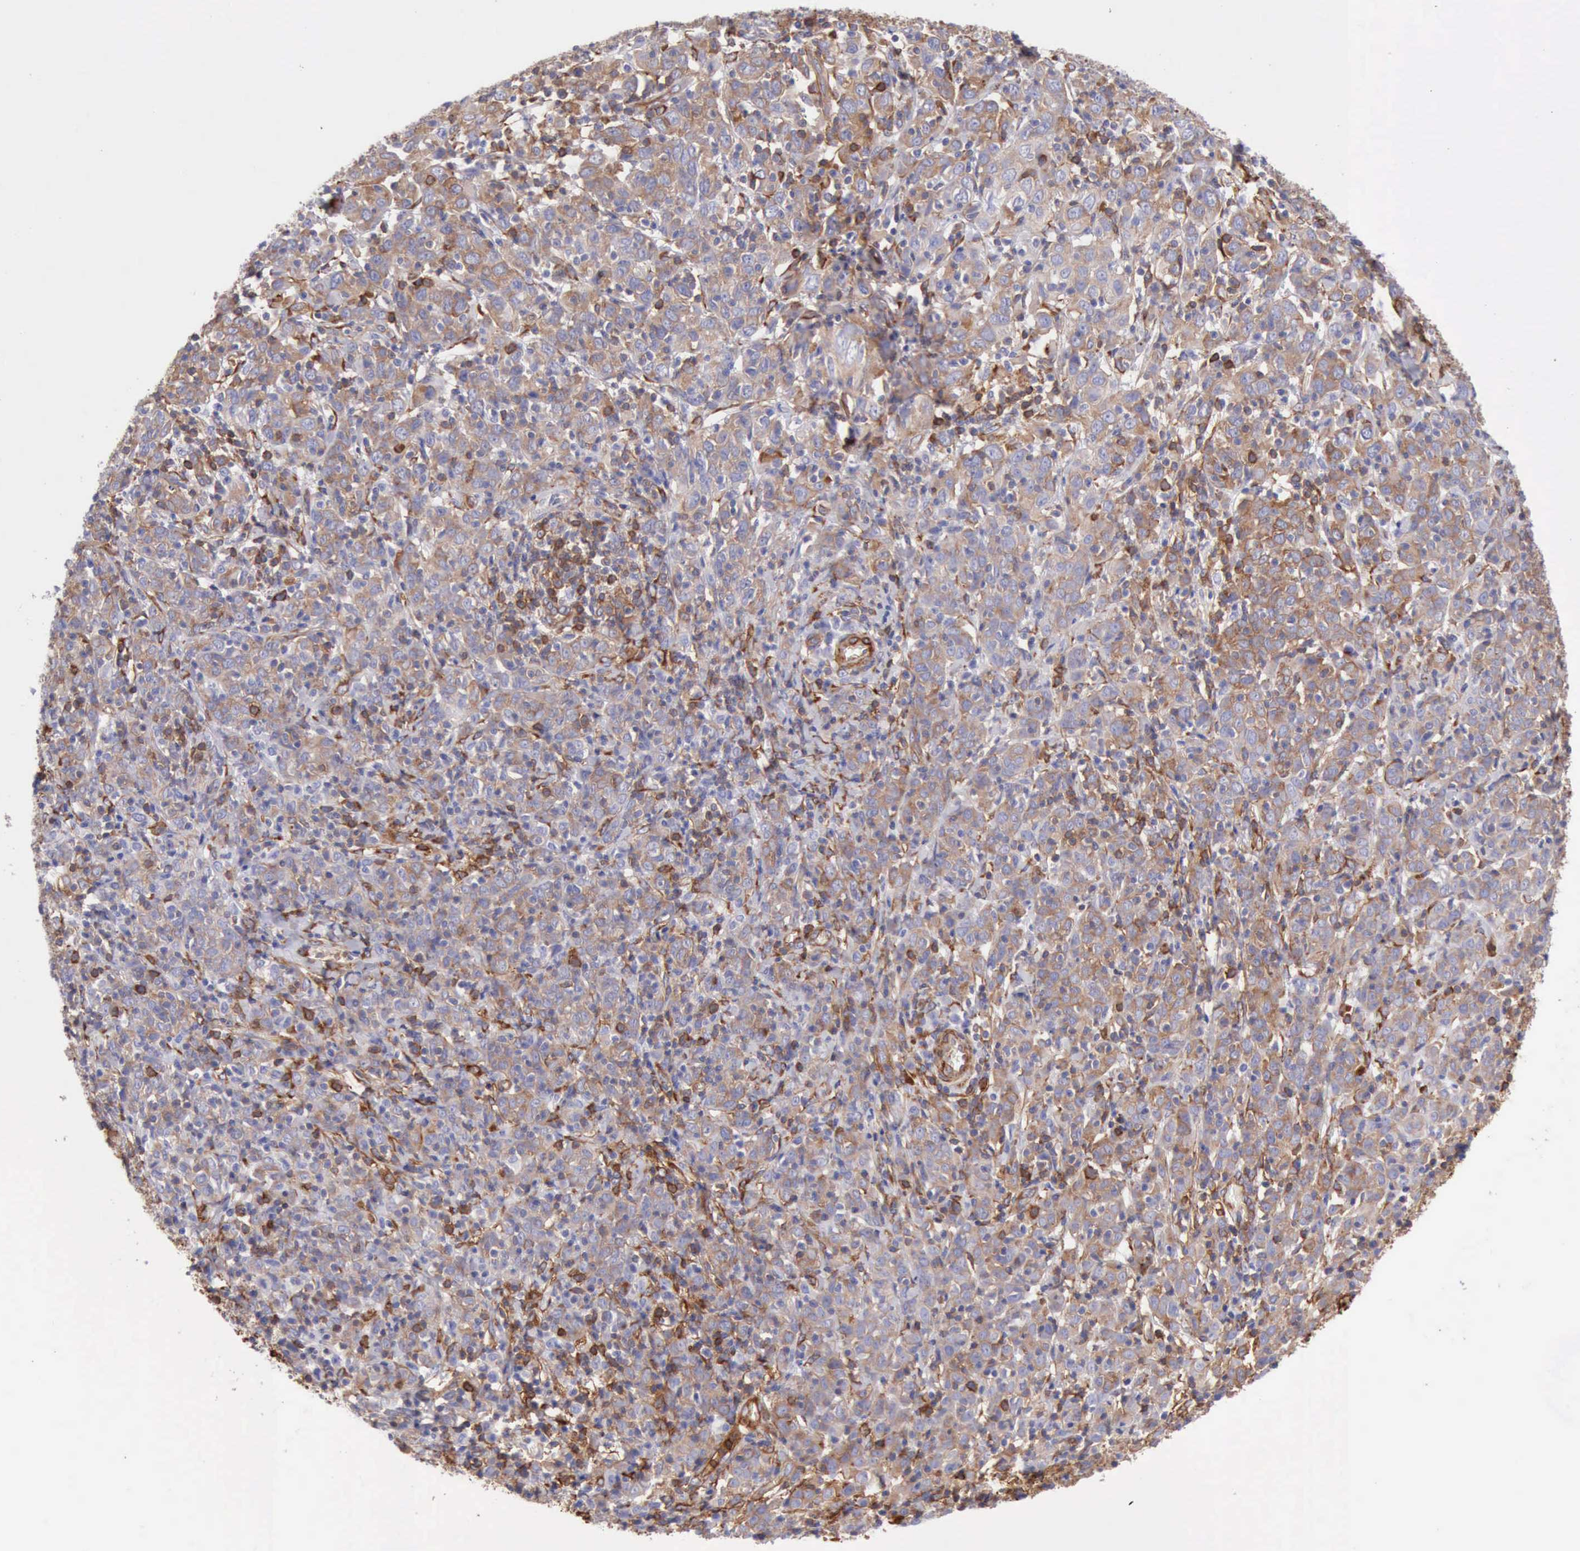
{"staining": {"intensity": "moderate", "quantity": "25%-75%", "location": "cytoplasmic/membranous"}, "tissue": "cervical cancer", "cell_type": "Tumor cells", "image_type": "cancer", "snomed": [{"axis": "morphology", "description": "Normal tissue, NOS"}, {"axis": "morphology", "description": "Squamous cell carcinoma, NOS"}, {"axis": "topography", "description": "Cervix"}], "caption": "The photomicrograph reveals immunohistochemical staining of cervical cancer (squamous cell carcinoma). There is moderate cytoplasmic/membranous staining is appreciated in about 25%-75% of tumor cells. The staining was performed using DAB (3,3'-diaminobenzidine) to visualize the protein expression in brown, while the nuclei were stained in blue with hematoxylin (Magnification: 20x).", "gene": "FLNA", "patient": {"sex": "female", "age": 67}}